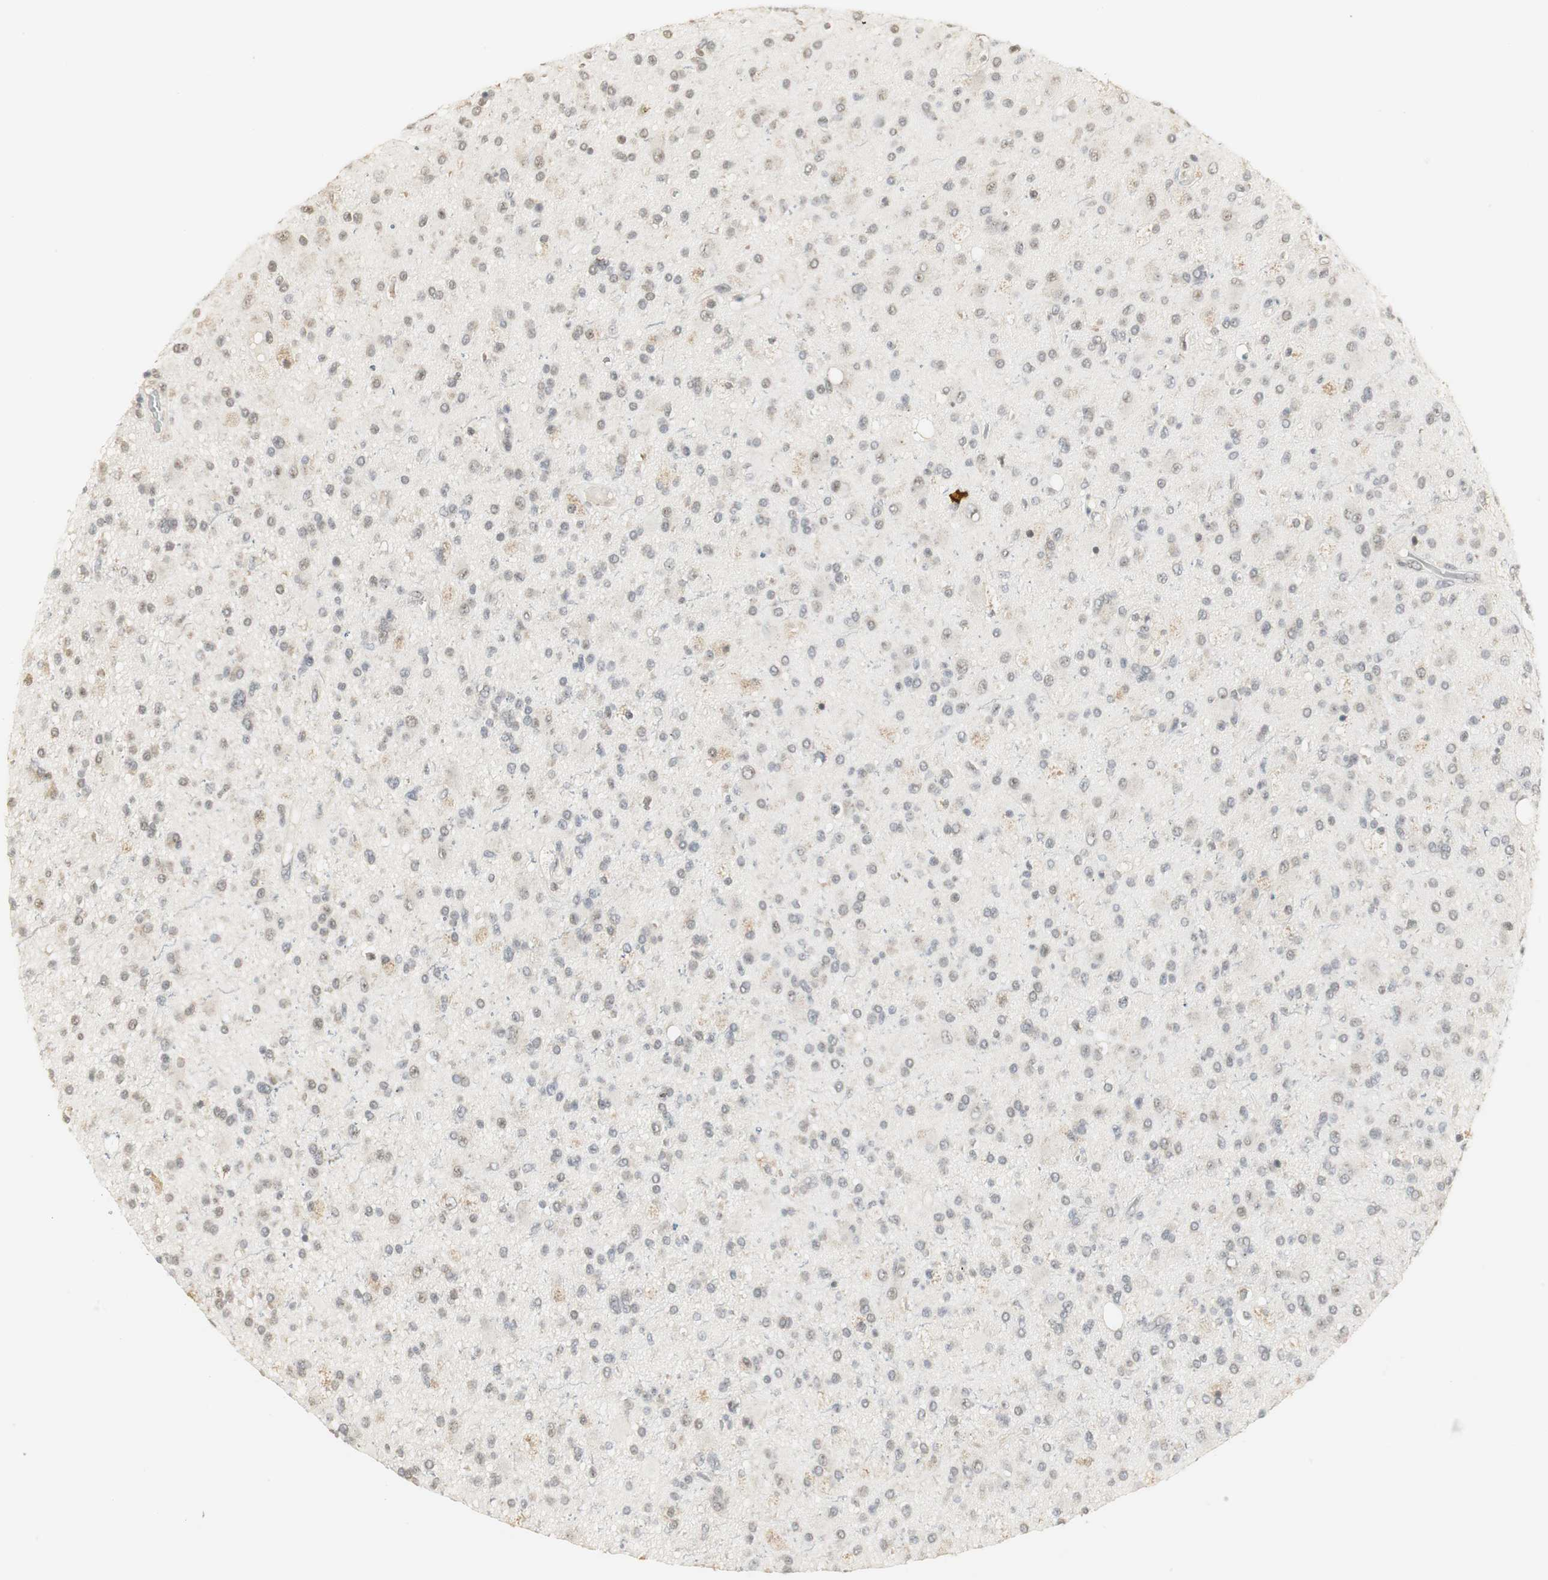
{"staining": {"intensity": "weak", "quantity": "<25%", "location": "cytoplasmic/membranous"}, "tissue": "glioma", "cell_type": "Tumor cells", "image_type": "cancer", "snomed": [{"axis": "morphology", "description": "Glioma, malignant, High grade"}, {"axis": "topography", "description": "Brain"}], "caption": "Tumor cells show no significant protein positivity in glioma.", "gene": "ELOA", "patient": {"sex": "male", "age": 33}}